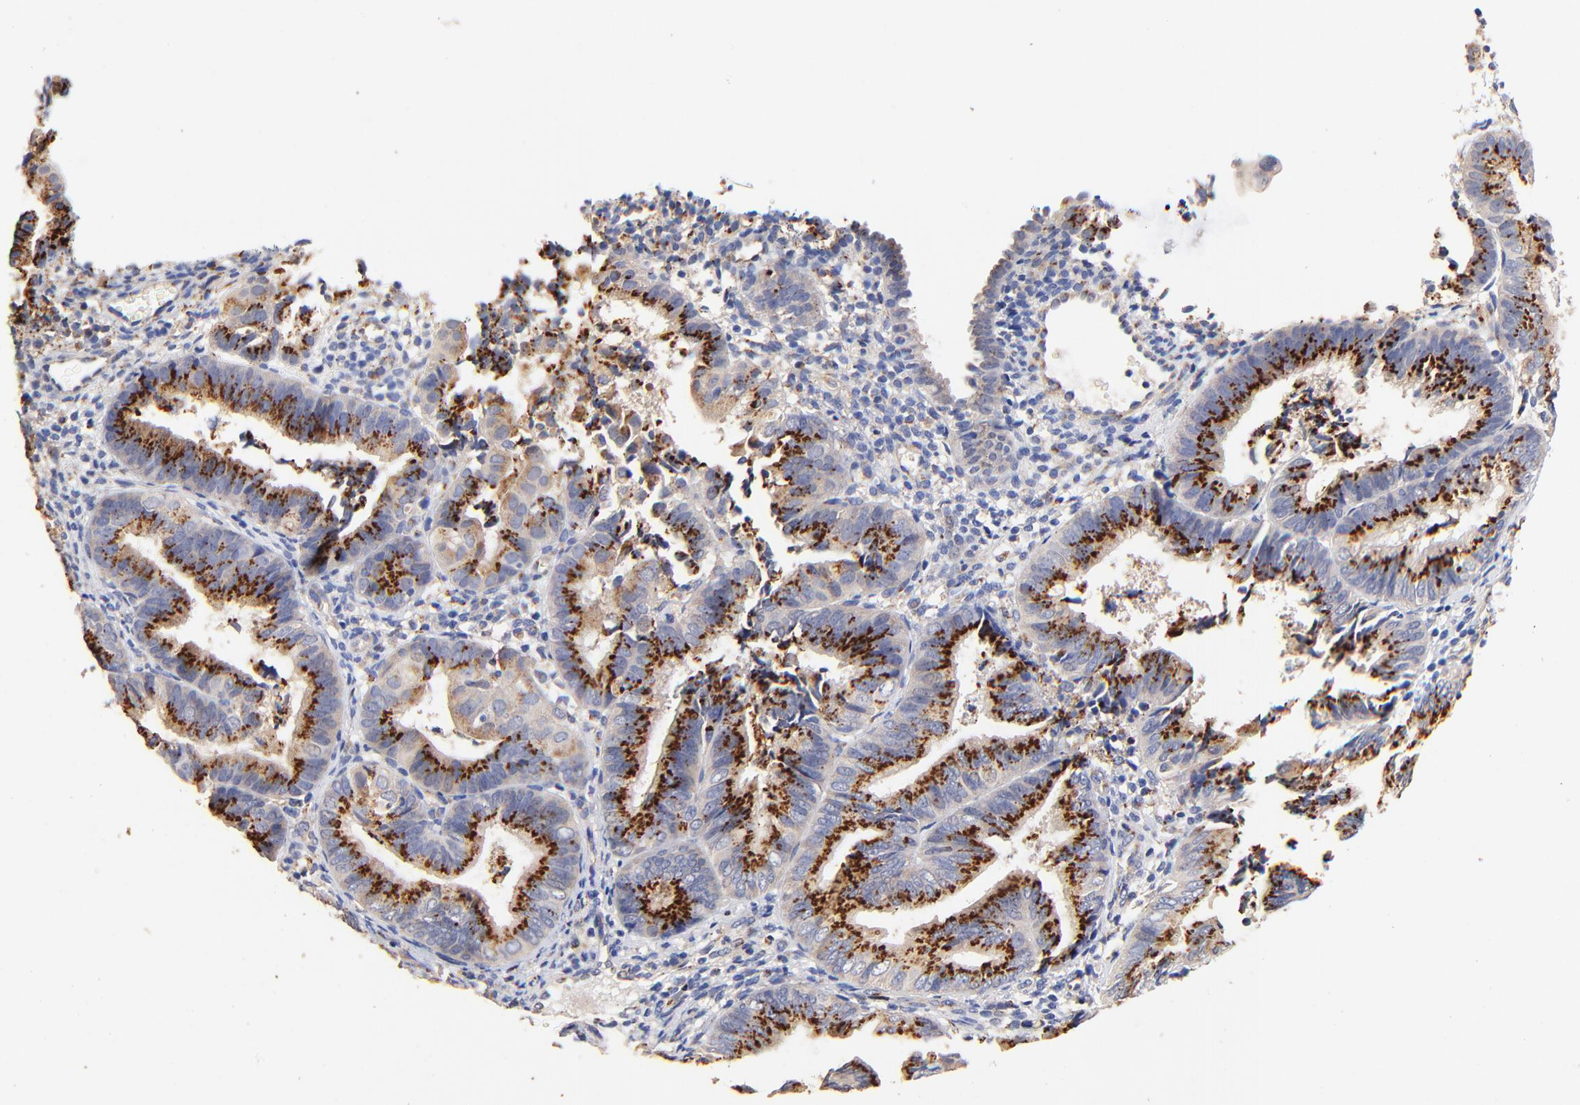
{"staining": {"intensity": "moderate", "quantity": ">75%", "location": "cytoplasmic/membranous"}, "tissue": "endometrial cancer", "cell_type": "Tumor cells", "image_type": "cancer", "snomed": [{"axis": "morphology", "description": "Adenocarcinoma, NOS"}, {"axis": "topography", "description": "Endometrium"}], "caption": "There is medium levels of moderate cytoplasmic/membranous expression in tumor cells of adenocarcinoma (endometrial), as demonstrated by immunohistochemical staining (brown color).", "gene": "FMNL3", "patient": {"sex": "female", "age": 63}}